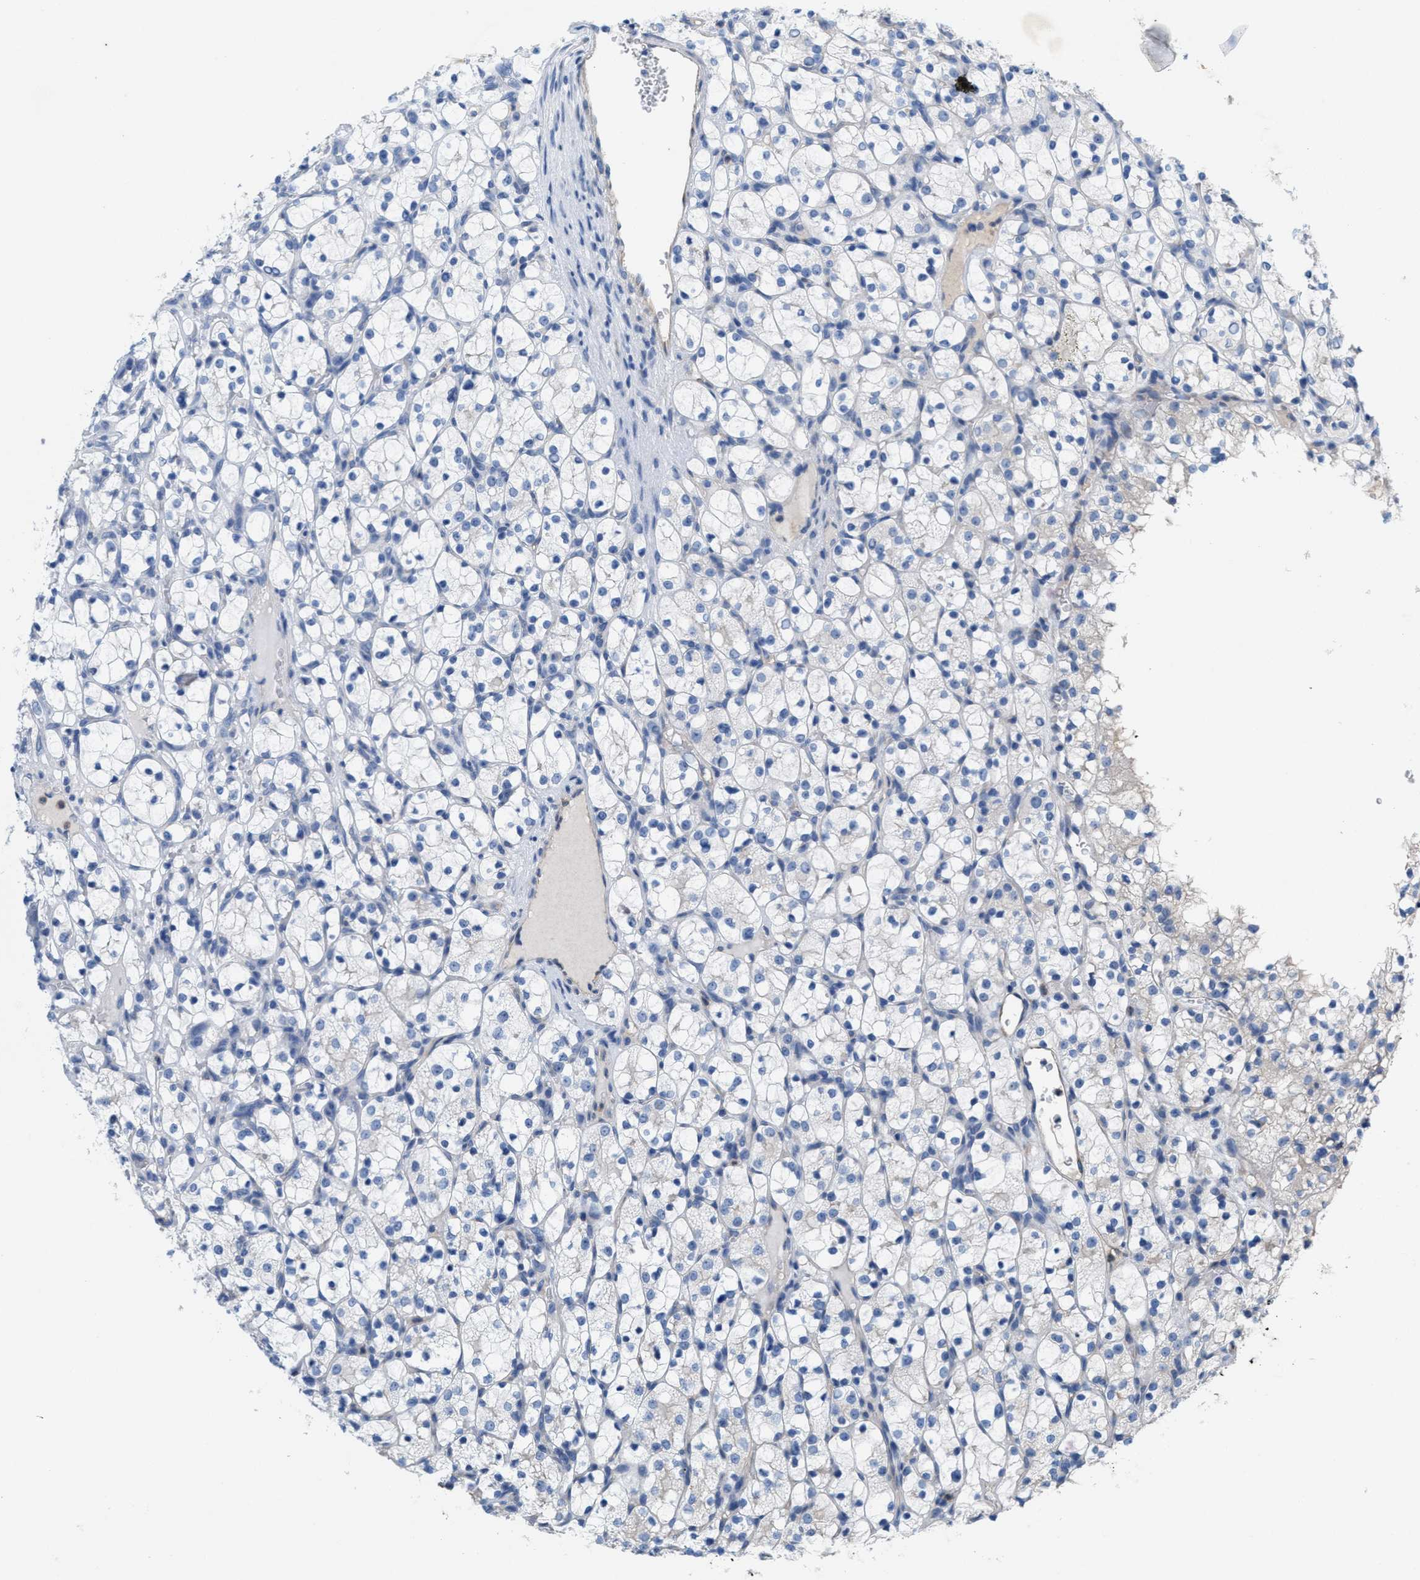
{"staining": {"intensity": "negative", "quantity": "none", "location": "none"}, "tissue": "renal cancer", "cell_type": "Tumor cells", "image_type": "cancer", "snomed": [{"axis": "morphology", "description": "Adenocarcinoma, NOS"}, {"axis": "topography", "description": "Kidney"}], "caption": "The IHC image has no significant expression in tumor cells of renal adenocarcinoma tissue.", "gene": "CPA2", "patient": {"sex": "female", "age": 69}}